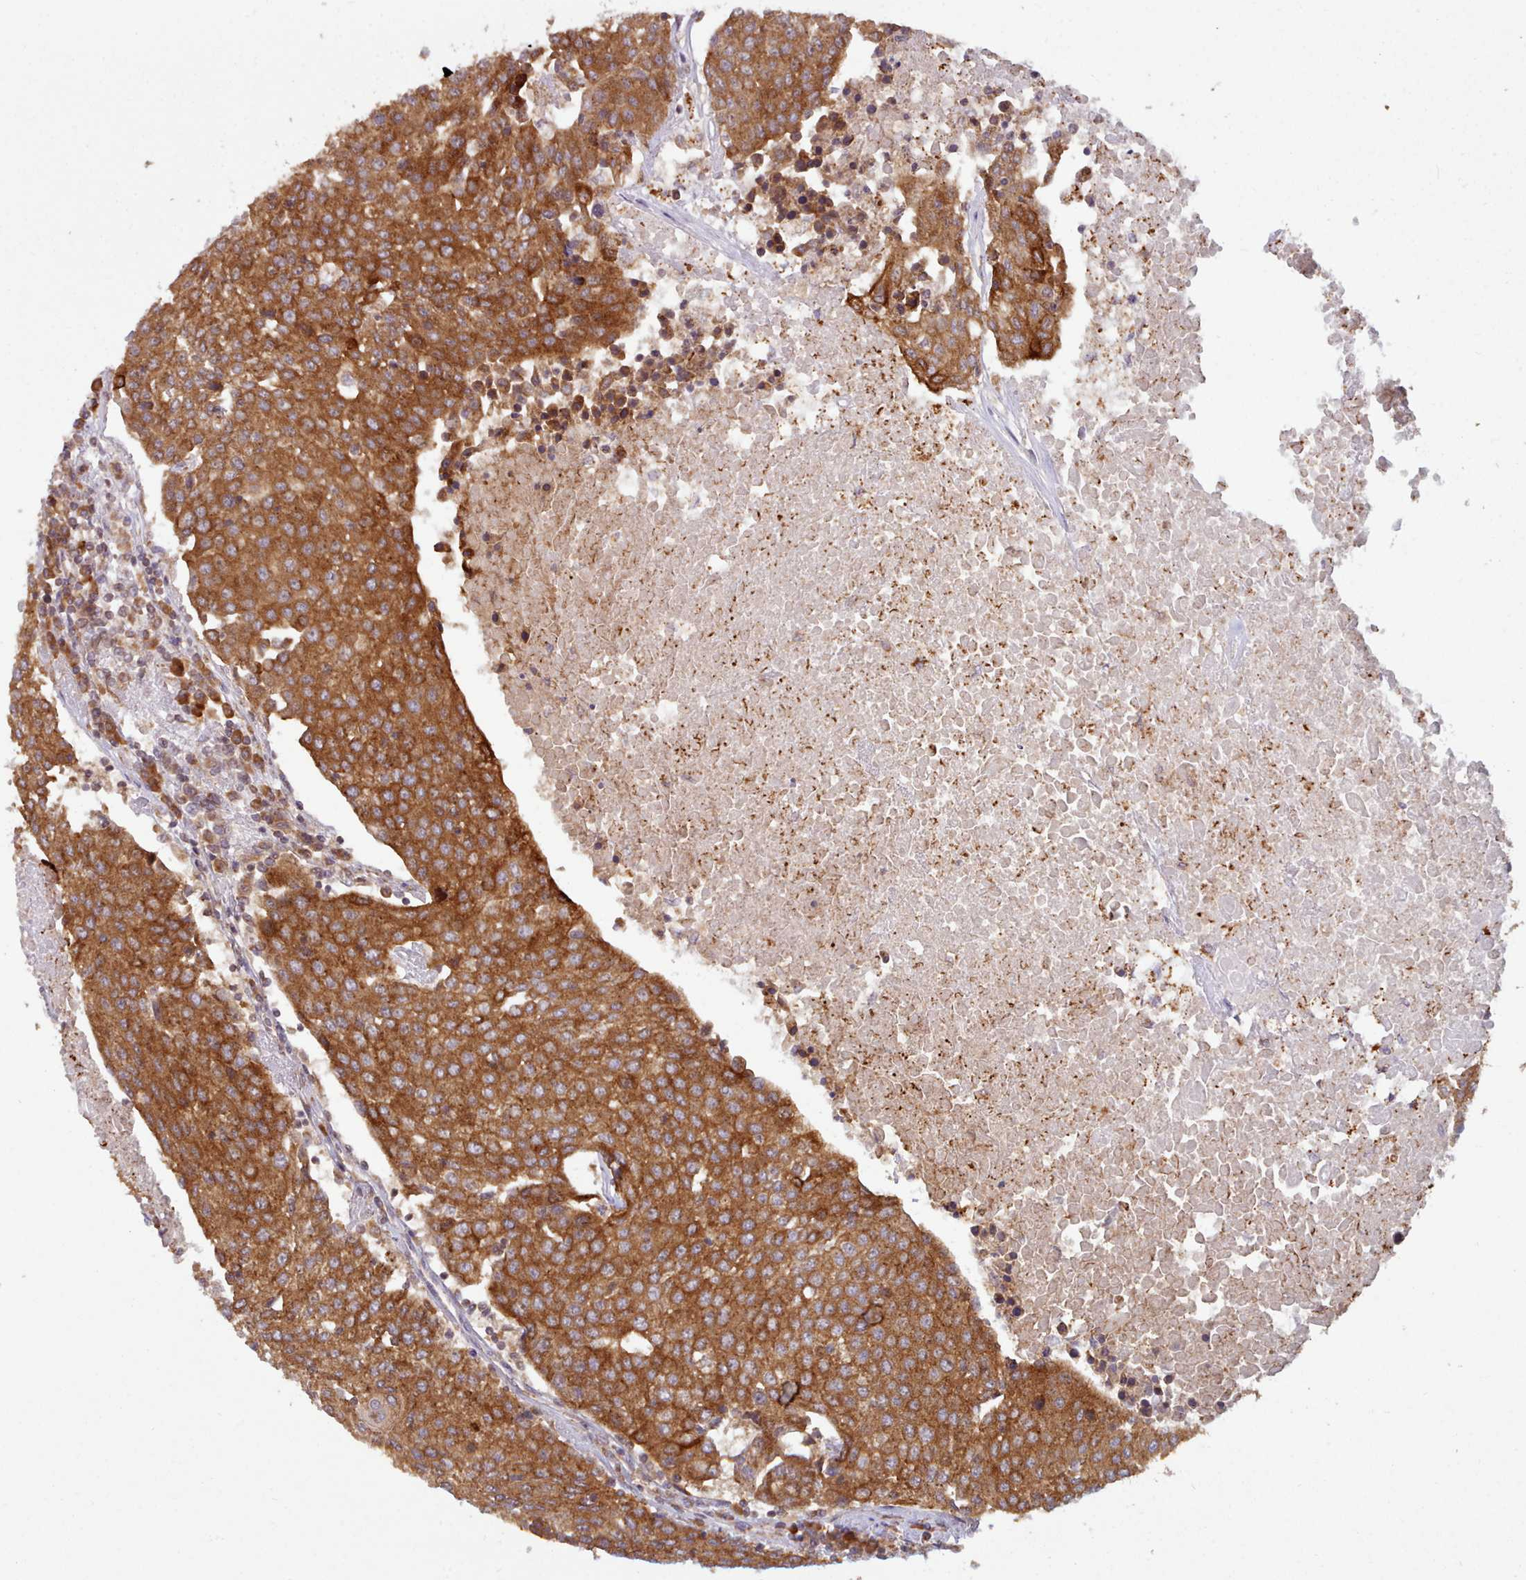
{"staining": {"intensity": "strong", "quantity": ">75%", "location": "cytoplasmic/membranous"}, "tissue": "urothelial cancer", "cell_type": "Tumor cells", "image_type": "cancer", "snomed": [{"axis": "morphology", "description": "Urothelial carcinoma, High grade"}, {"axis": "topography", "description": "Urinary bladder"}], "caption": "Immunohistochemistry of urothelial cancer shows high levels of strong cytoplasmic/membranous staining in approximately >75% of tumor cells. (DAB (3,3'-diaminobenzidine) = brown stain, brightfield microscopy at high magnification).", "gene": "CRYBG1", "patient": {"sex": "female", "age": 85}}